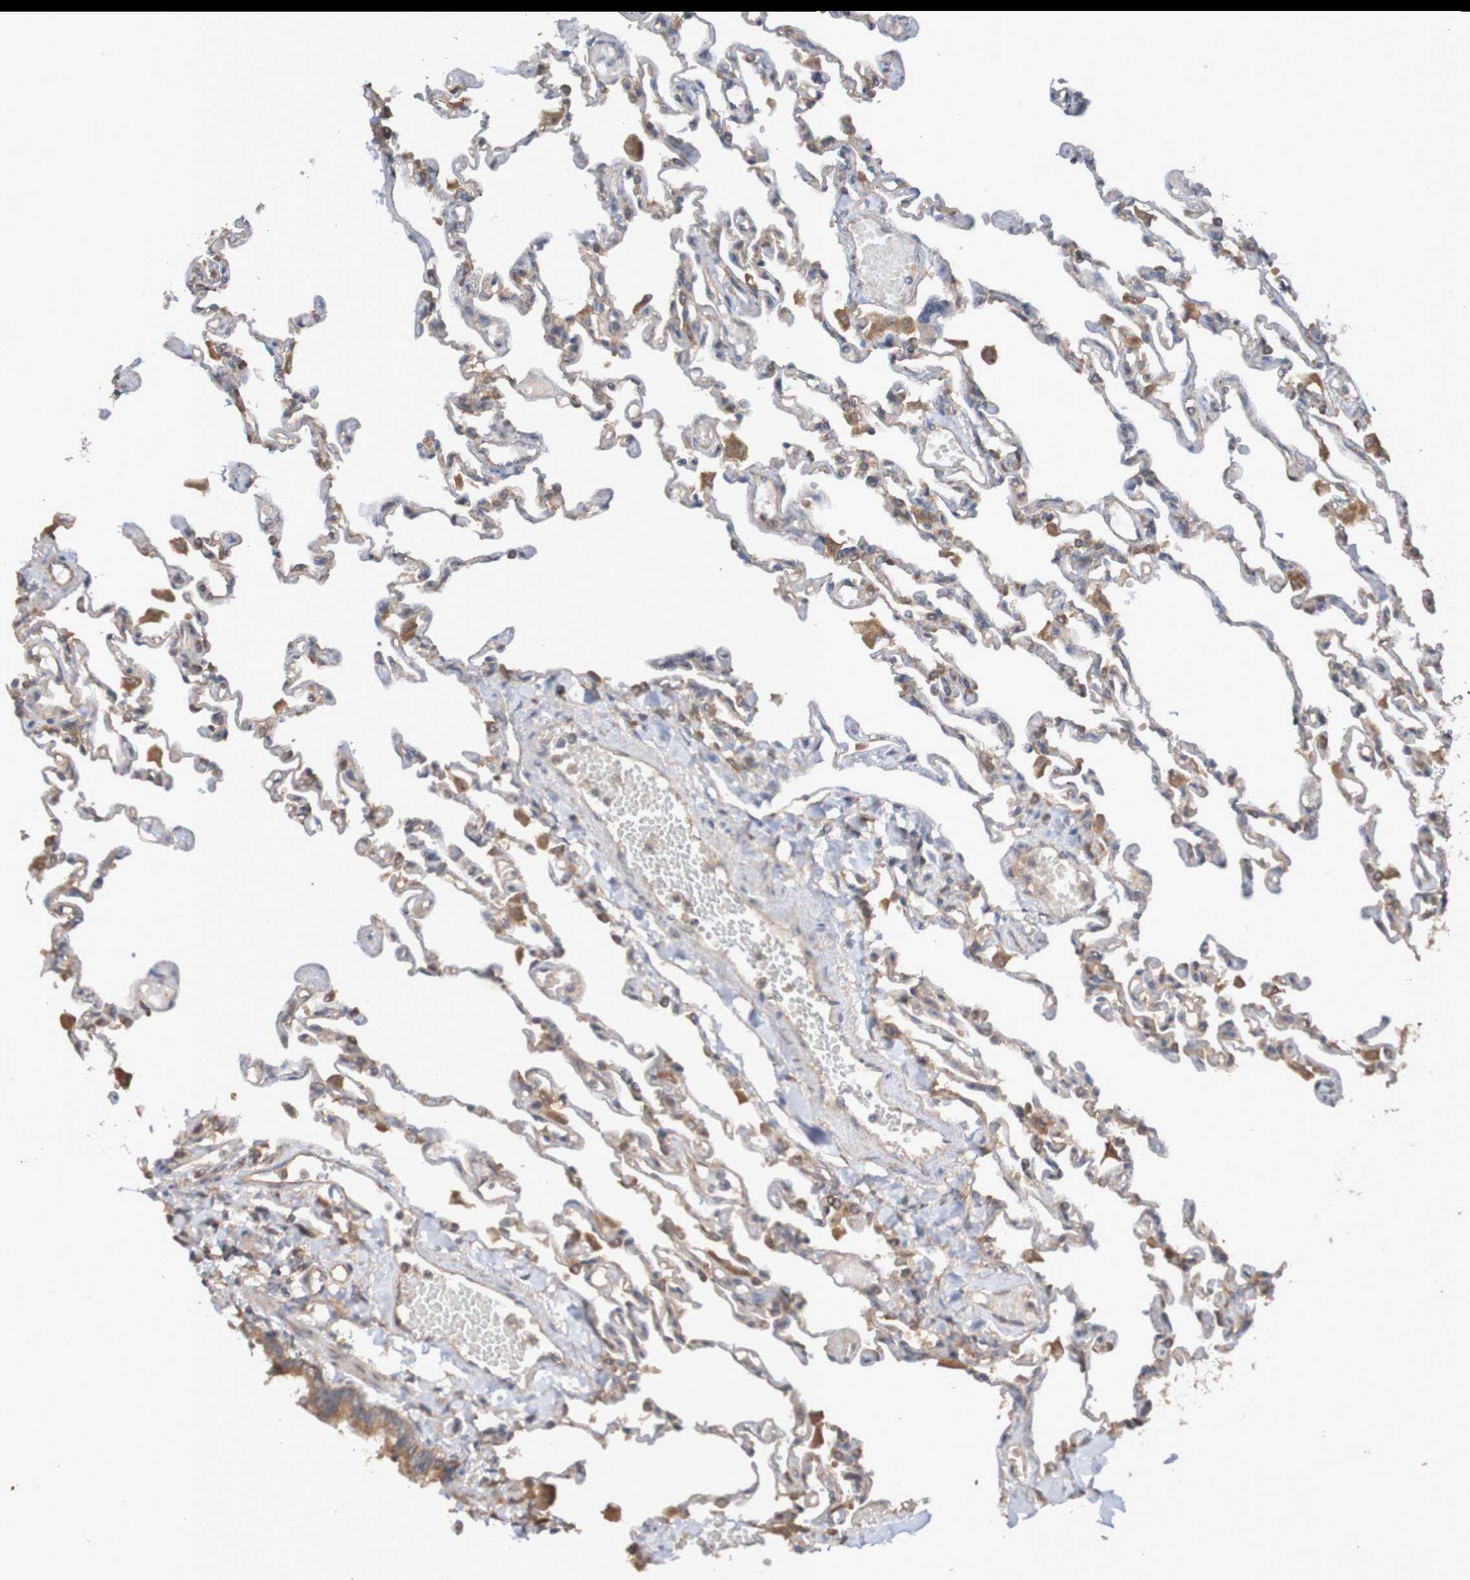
{"staining": {"intensity": "weak", "quantity": "<25%", "location": "cytoplasmic/membranous"}, "tissue": "lung", "cell_type": "Alveolar cells", "image_type": "normal", "snomed": [{"axis": "morphology", "description": "Normal tissue, NOS"}, {"axis": "topography", "description": "Lung"}], "caption": "The photomicrograph shows no significant staining in alveolar cells of lung.", "gene": "PHYH", "patient": {"sex": "male", "age": 21}}